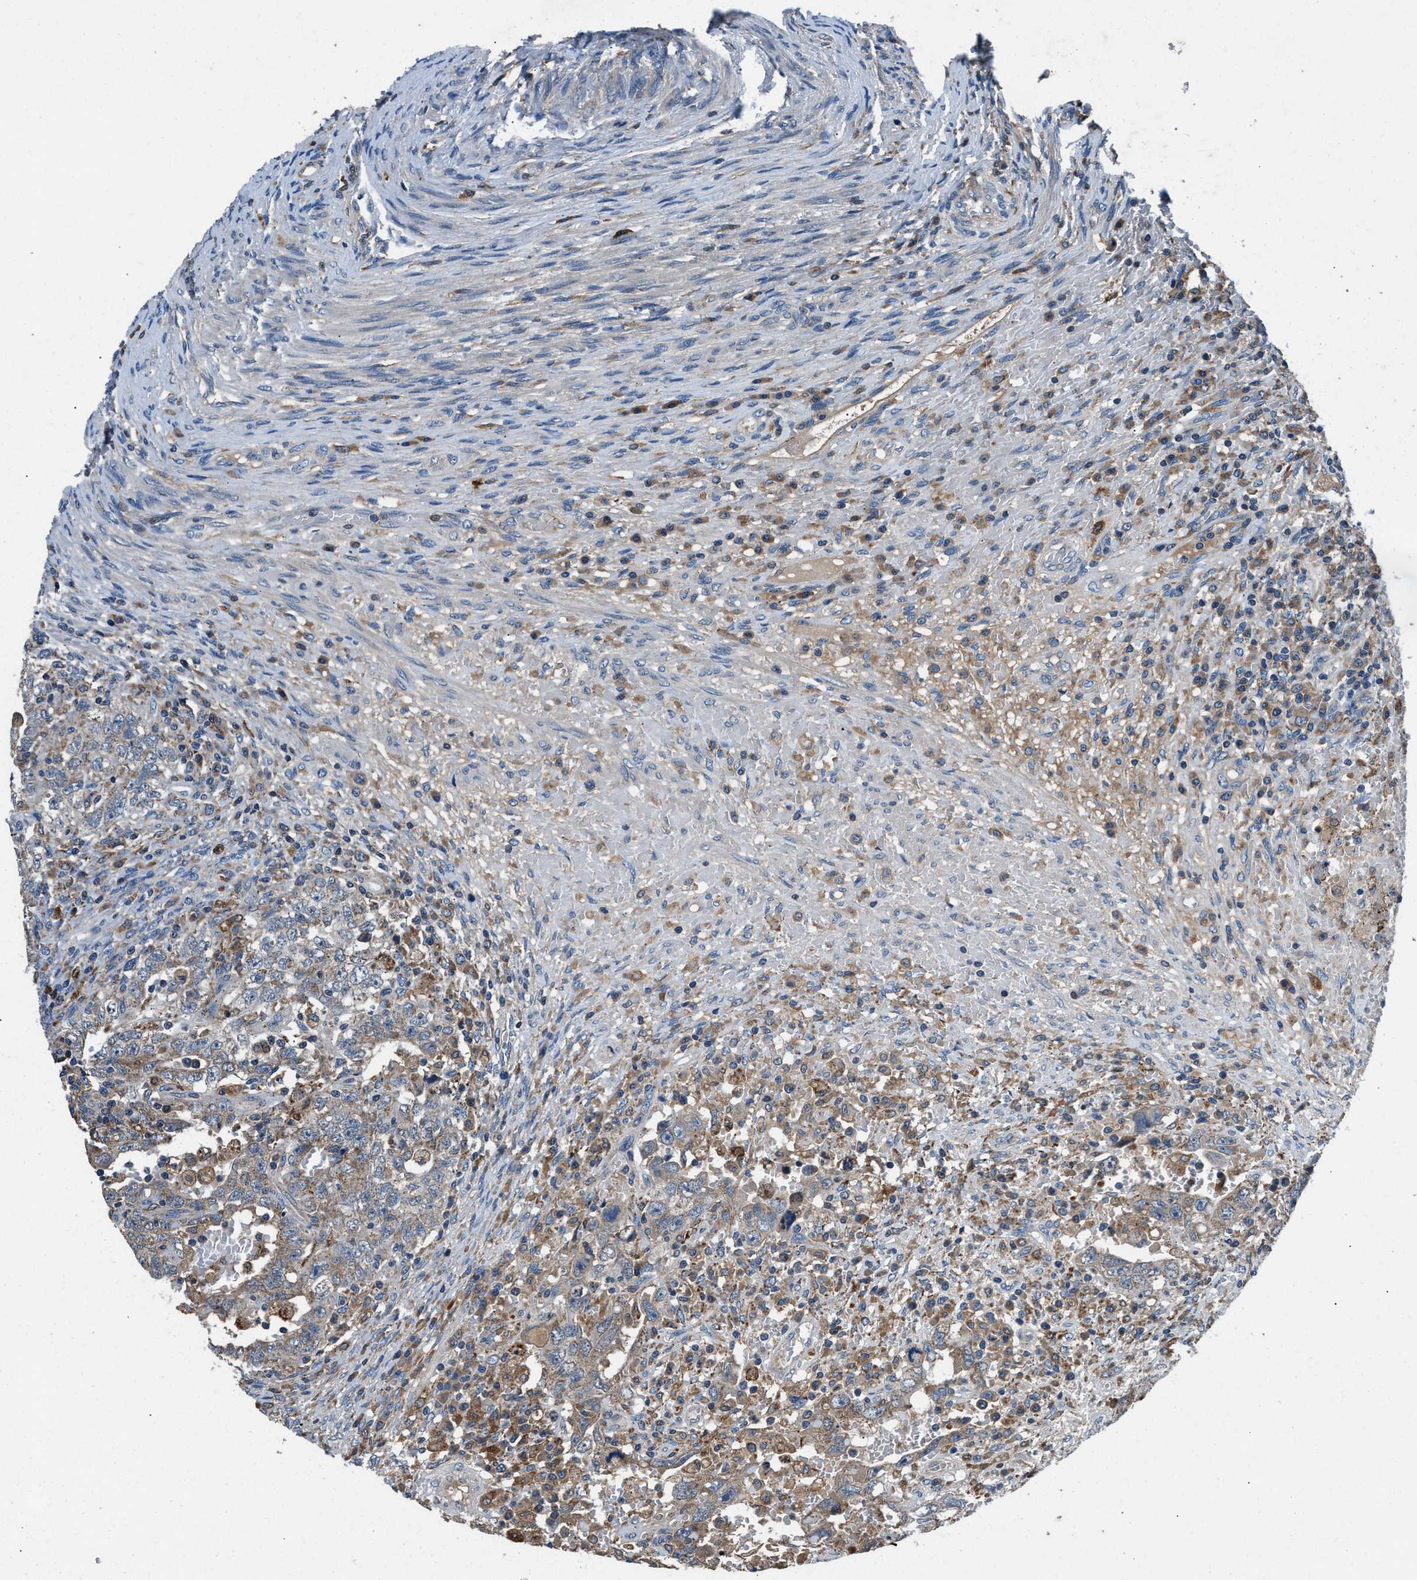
{"staining": {"intensity": "weak", "quantity": ">75%", "location": "cytoplasmic/membranous"}, "tissue": "testis cancer", "cell_type": "Tumor cells", "image_type": "cancer", "snomed": [{"axis": "morphology", "description": "Carcinoma, Embryonal, NOS"}, {"axis": "topography", "description": "Testis"}], "caption": "Immunohistochemistry (IHC) (DAB (3,3'-diaminobenzidine)) staining of human testis embryonal carcinoma demonstrates weak cytoplasmic/membranous protein positivity in about >75% of tumor cells.", "gene": "FAM221A", "patient": {"sex": "male", "age": 26}}